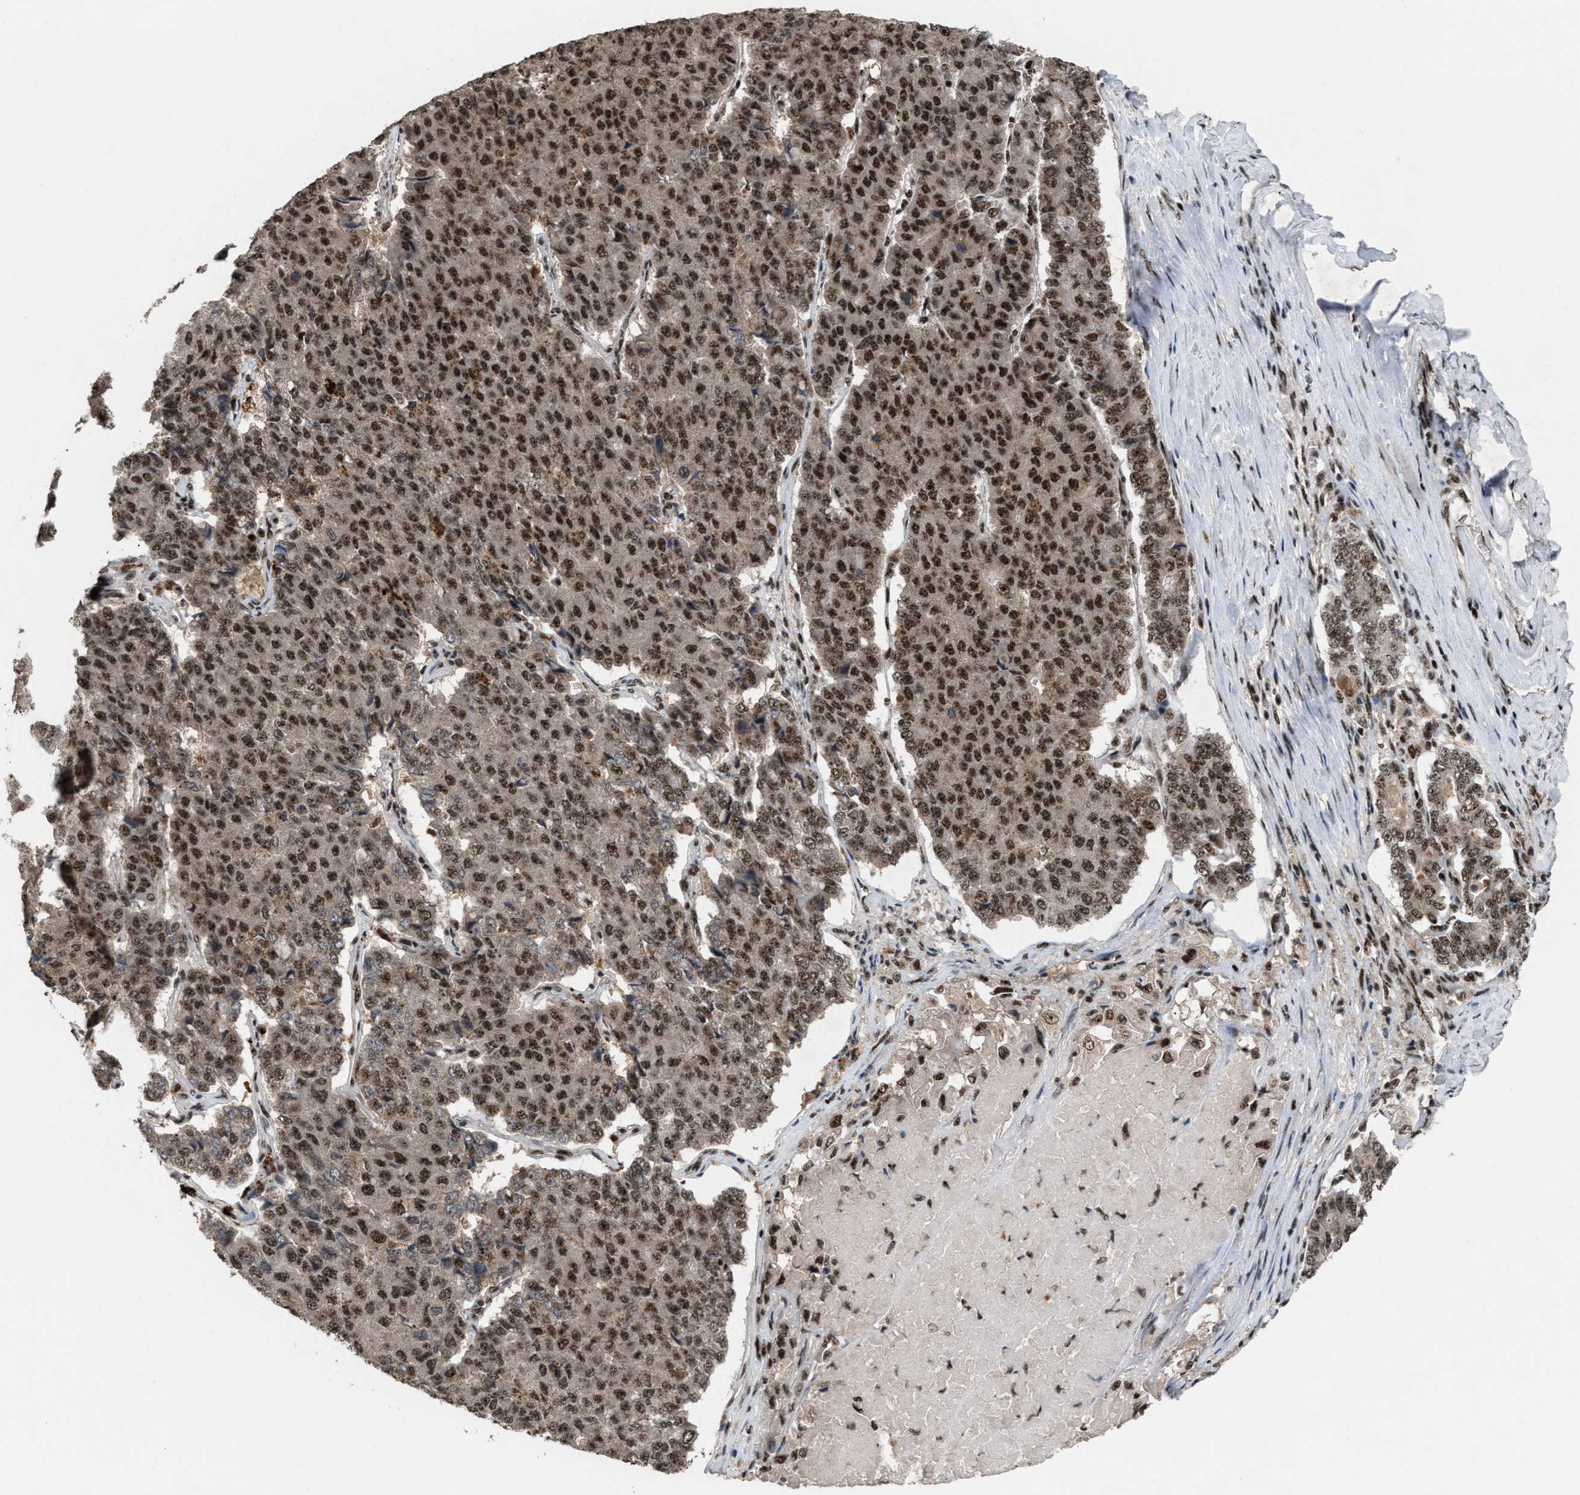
{"staining": {"intensity": "strong", "quantity": ">75%", "location": "nuclear"}, "tissue": "pancreatic cancer", "cell_type": "Tumor cells", "image_type": "cancer", "snomed": [{"axis": "morphology", "description": "Adenocarcinoma, NOS"}, {"axis": "topography", "description": "Pancreas"}], "caption": "Immunohistochemistry (IHC) of human pancreatic cancer demonstrates high levels of strong nuclear positivity in about >75% of tumor cells.", "gene": "PRPF4", "patient": {"sex": "male", "age": 50}}